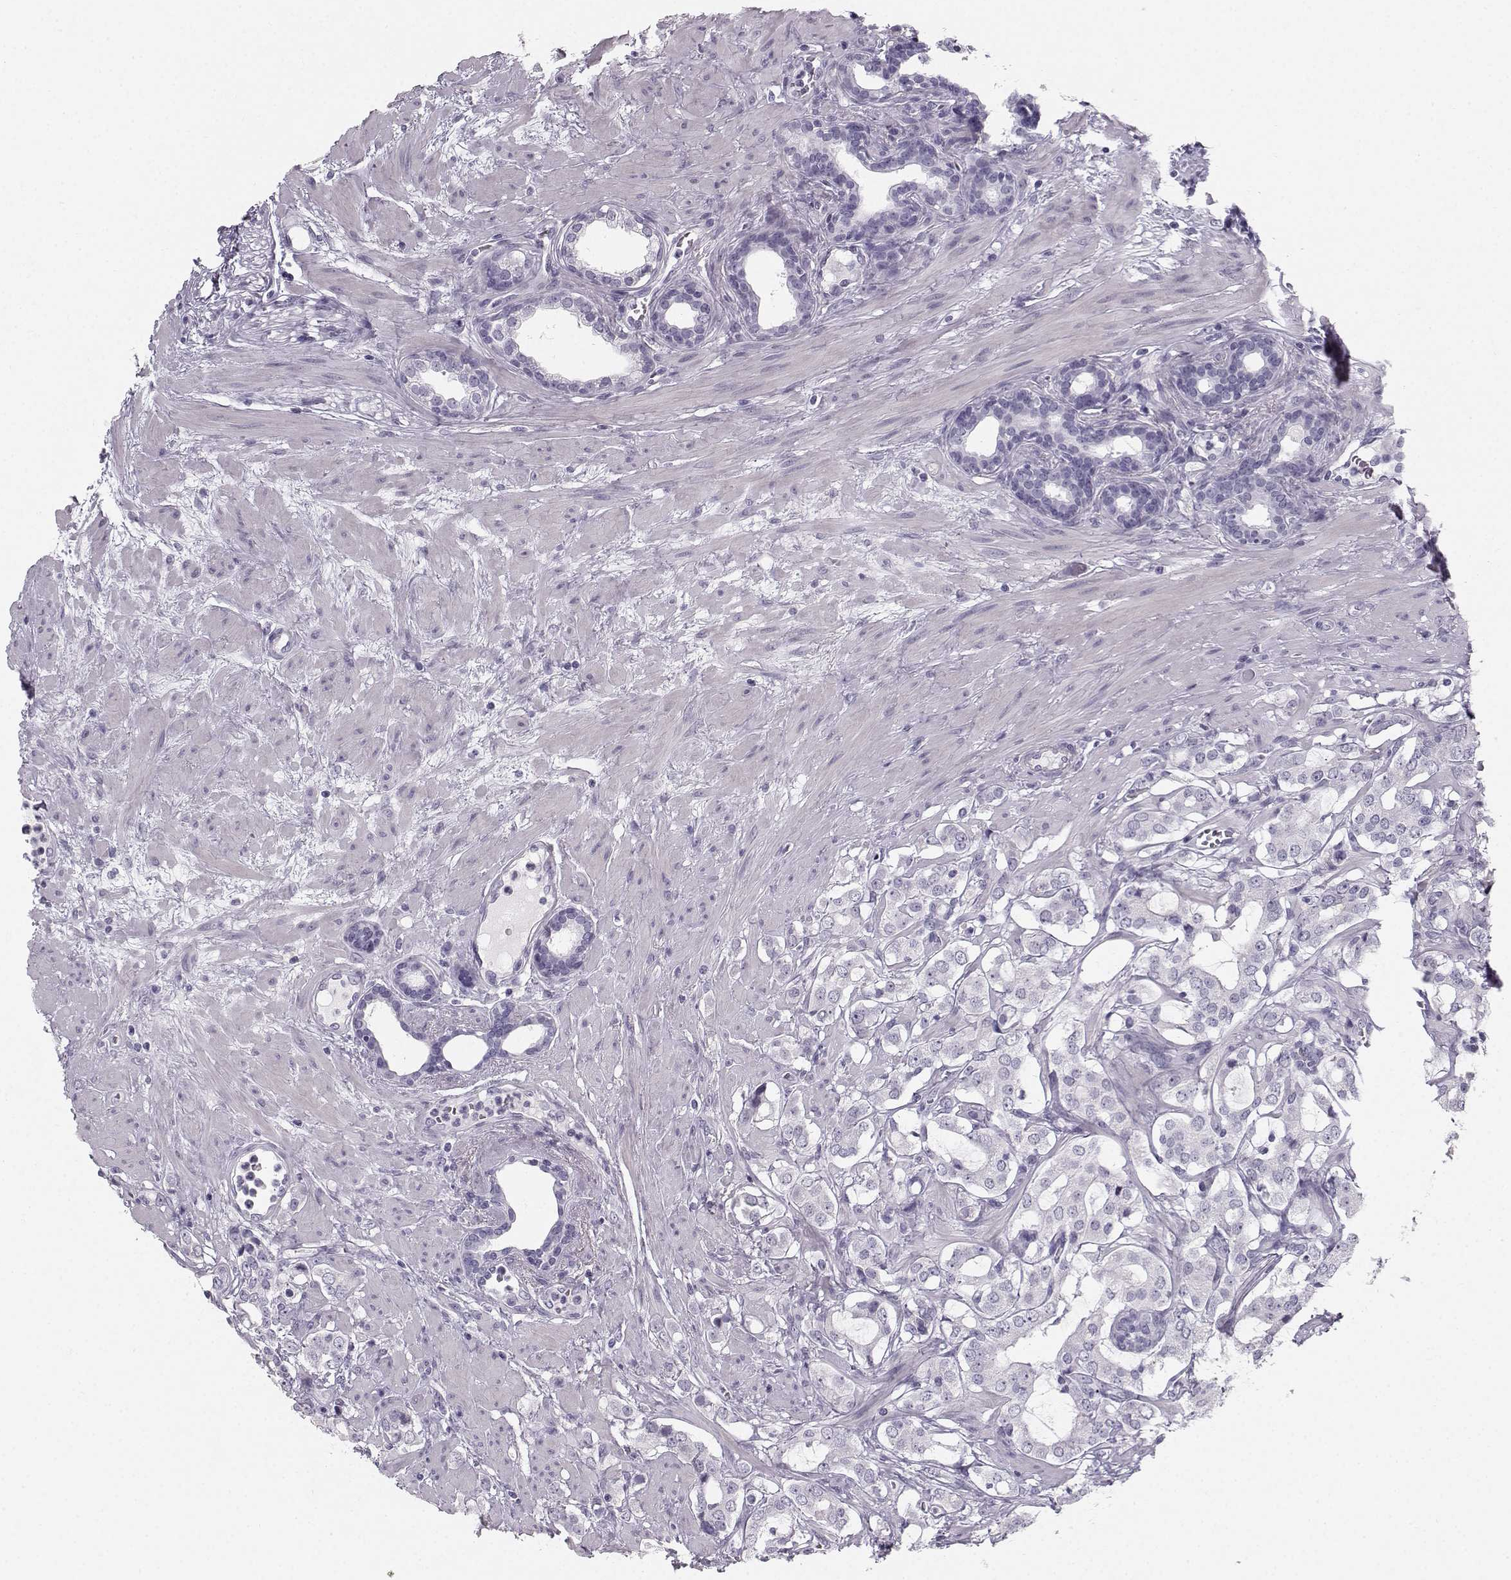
{"staining": {"intensity": "negative", "quantity": "none", "location": "none"}, "tissue": "prostate cancer", "cell_type": "Tumor cells", "image_type": "cancer", "snomed": [{"axis": "morphology", "description": "Adenocarcinoma, NOS"}, {"axis": "topography", "description": "Prostate"}], "caption": "DAB immunohistochemical staining of prostate adenocarcinoma displays no significant positivity in tumor cells. The staining is performed using DAB brown chromogen with nuclei counter-stained in using hematoxylin.", "gene": "CASR", "patient": {"sex": "male", "age": 66}}